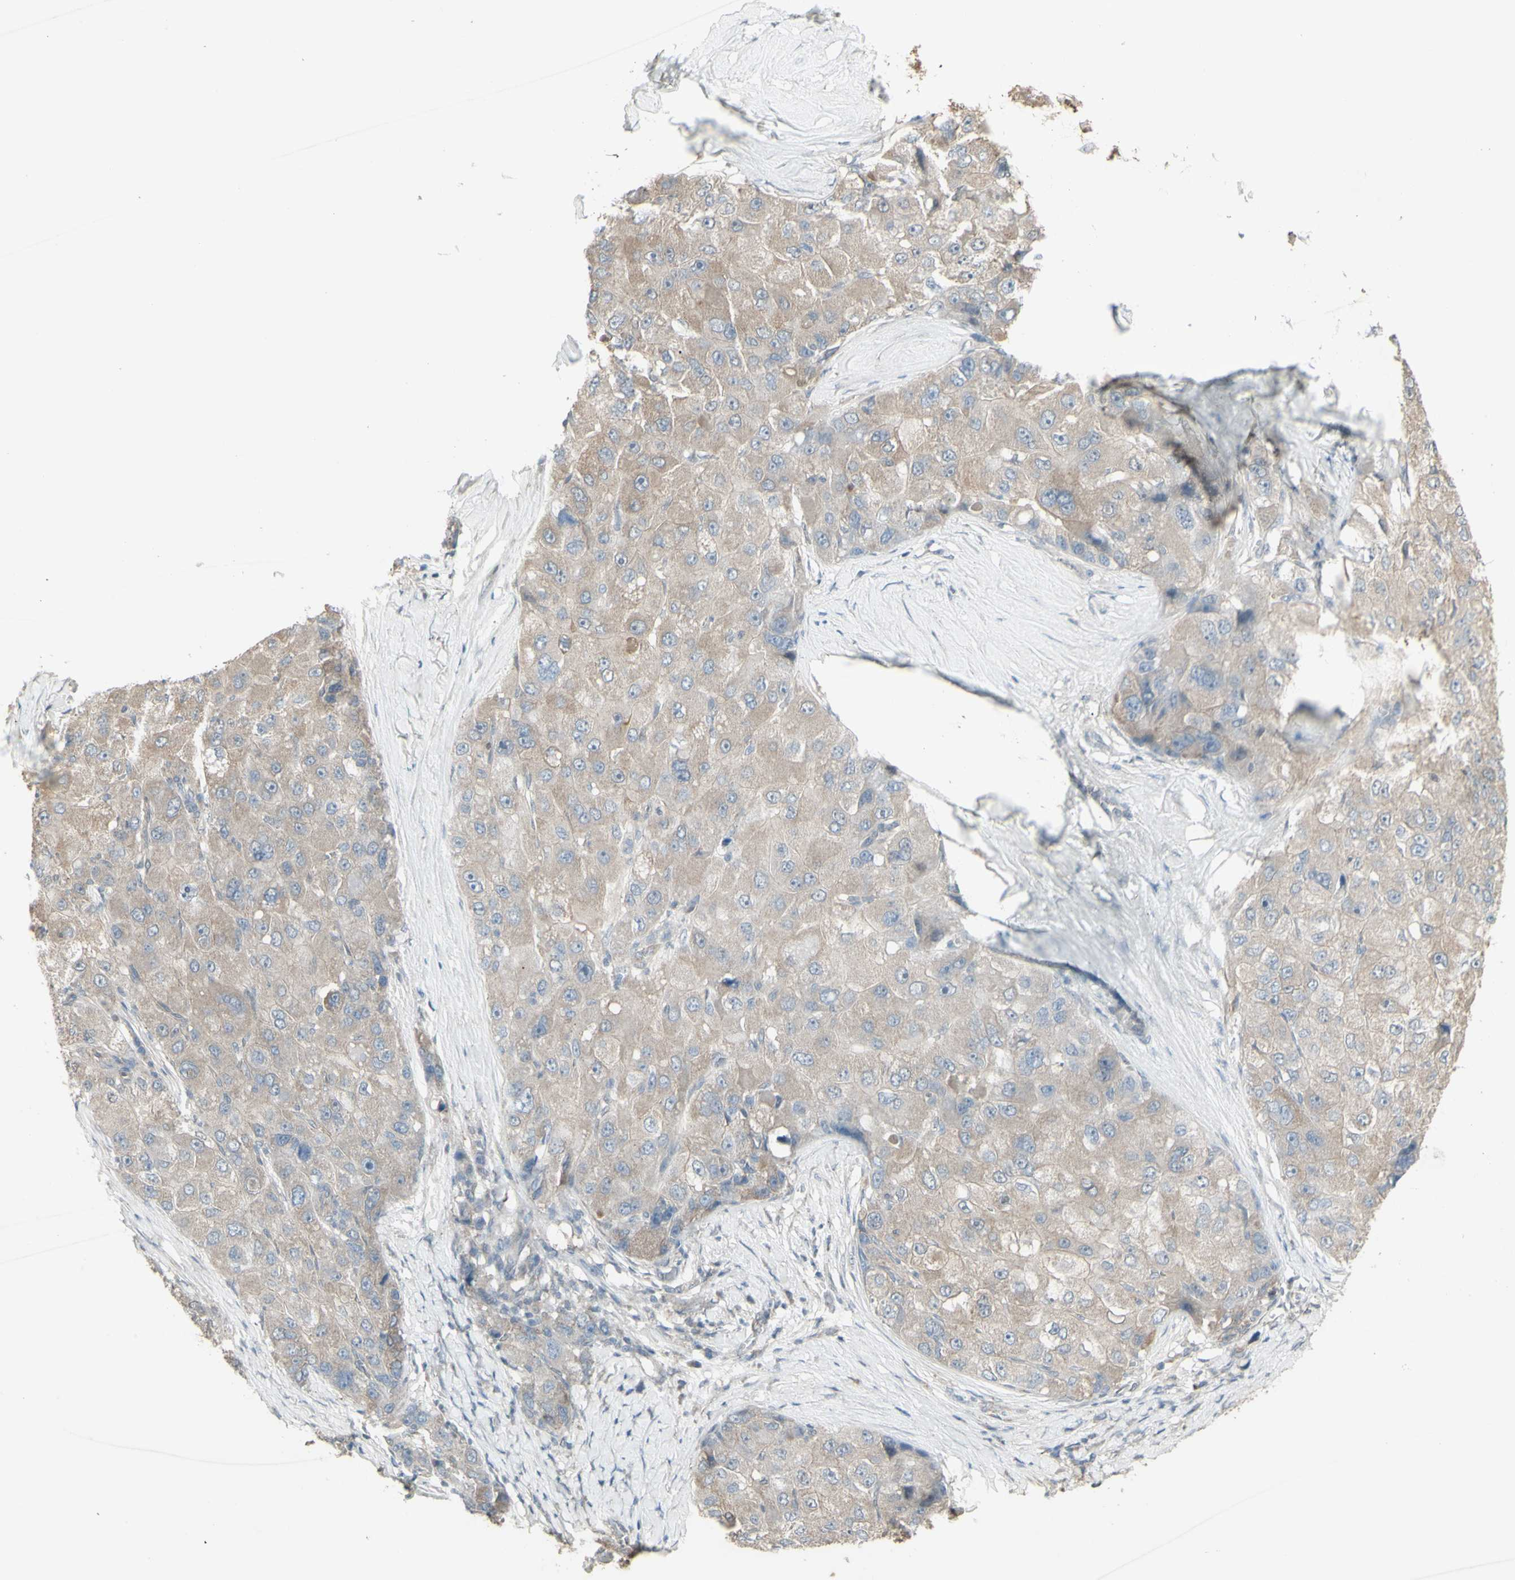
{"staining": {"intensity": "weak", "quantity": ">75%", "location": "cytoplasmic/membranous"}, "tissue": "liver cancer", "cell_type": "Tumor cells", "image_type": "cancer", "snomed": [{"axis": "morphology", "description": "Carcinoma, Hepatocellular, NOS"}, {"axis": "topography", "description": "Liver"}], "caption": "This is an image of immunohistochemistry (IHC) staining of liver cancer, which shows weak staining in the cytoplasmic/membranous of tumor cells.", "gene": "FXYD3", "patient": {"sex": "male", "age": 80}}